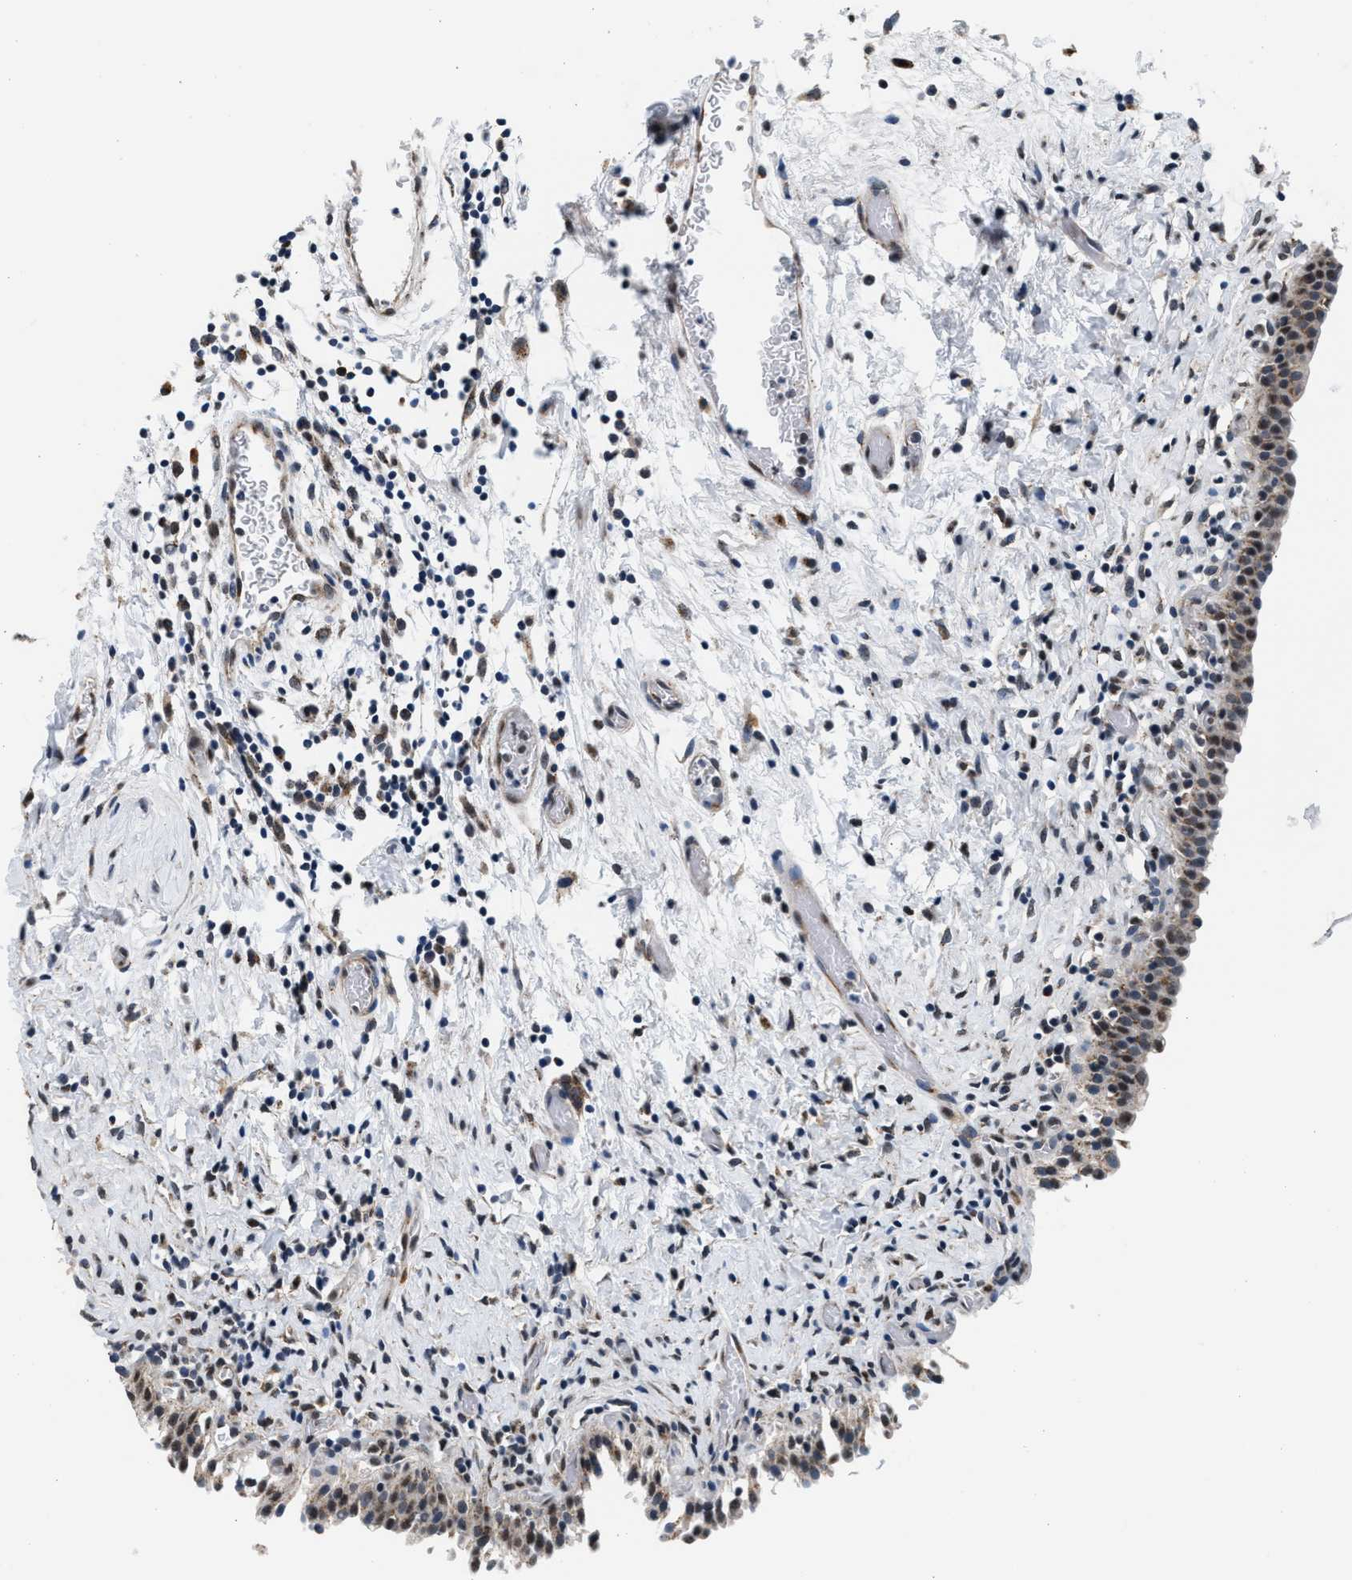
{"staining": {"intensity": "weak", "quantity": "25%-75%", "location": "cytoplasmic/membranous"}, "tissue": "urinary bladder", "cell_type": "Urothelial cells", "image_type": "normal", "snomed": [{"axis": "morphology", "description": "Normal tissue, NOS"}, {"axis": "topography", "description": "Urinary bladder"}], "caption": "The immunohistochemical stain labels weak cytoplasmic/membranous expression in urothelial cells of unremarkable urinary bladder. The staining was performed using DAB to visualize the protein expression in brown, while the nuclei were stained in blue with hematoxylin (Magnification: 20x).", "gene": "KCNMB2", "patient": {"sex": "male", "age": 51}}